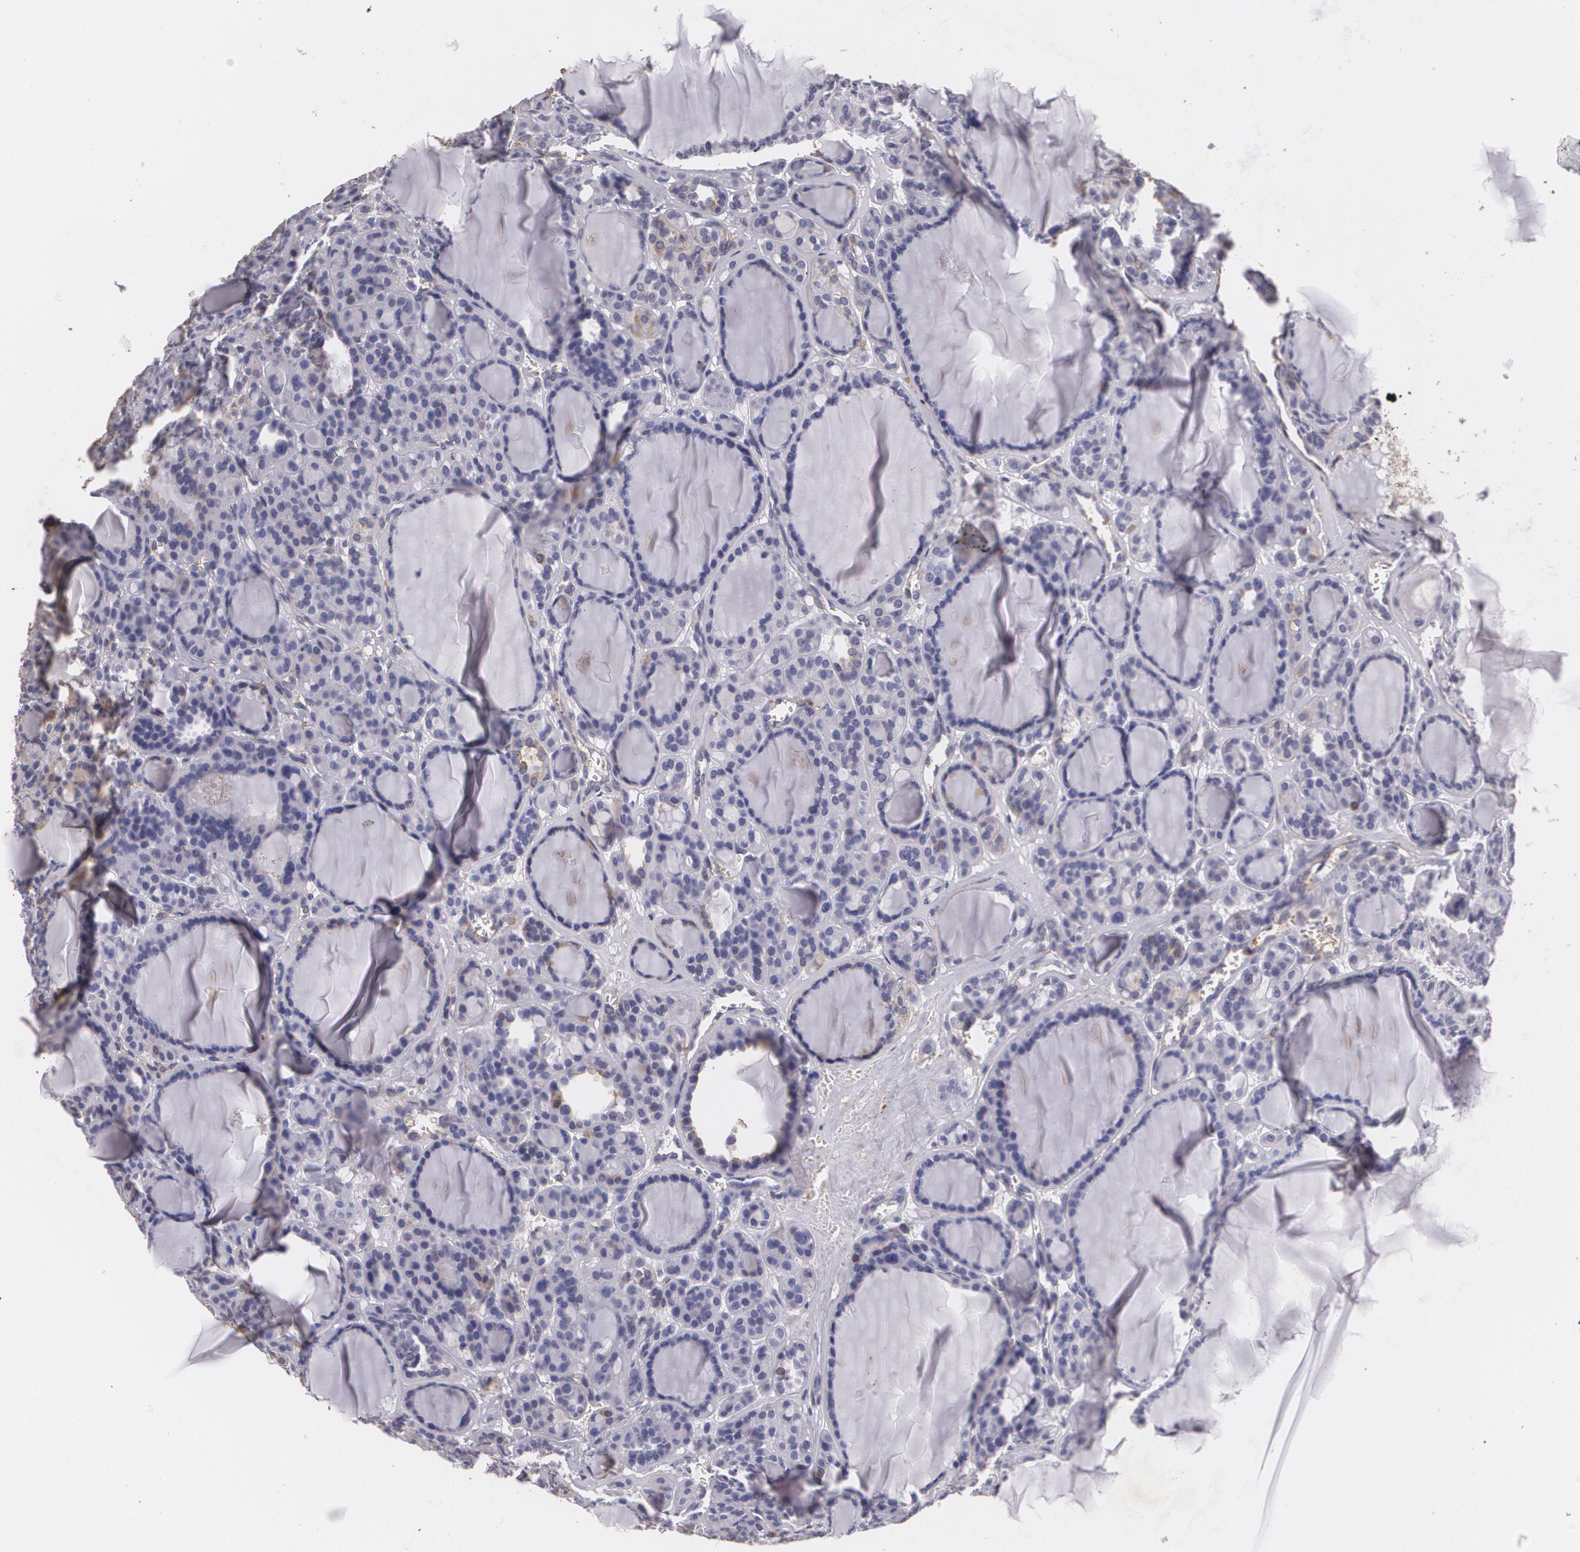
{"staining": {"intensity": "negative", "quantity": "none", "location": "none"}, "tissue": "thyroid cancer", "cell_type": "Tumor cells", "image_type": "cancer", "snomed": [{"axis": "morphology", "description": "Follicular adenoma carcinoma, NOS"}, {"axis": "topography", "description": "Thyroid gland"}], "caption": "Tumor cells are negative for protein expression in human thyroid cancer.", "gene": "KCNA4", "patient": {"sex": "female", "age": 71}}